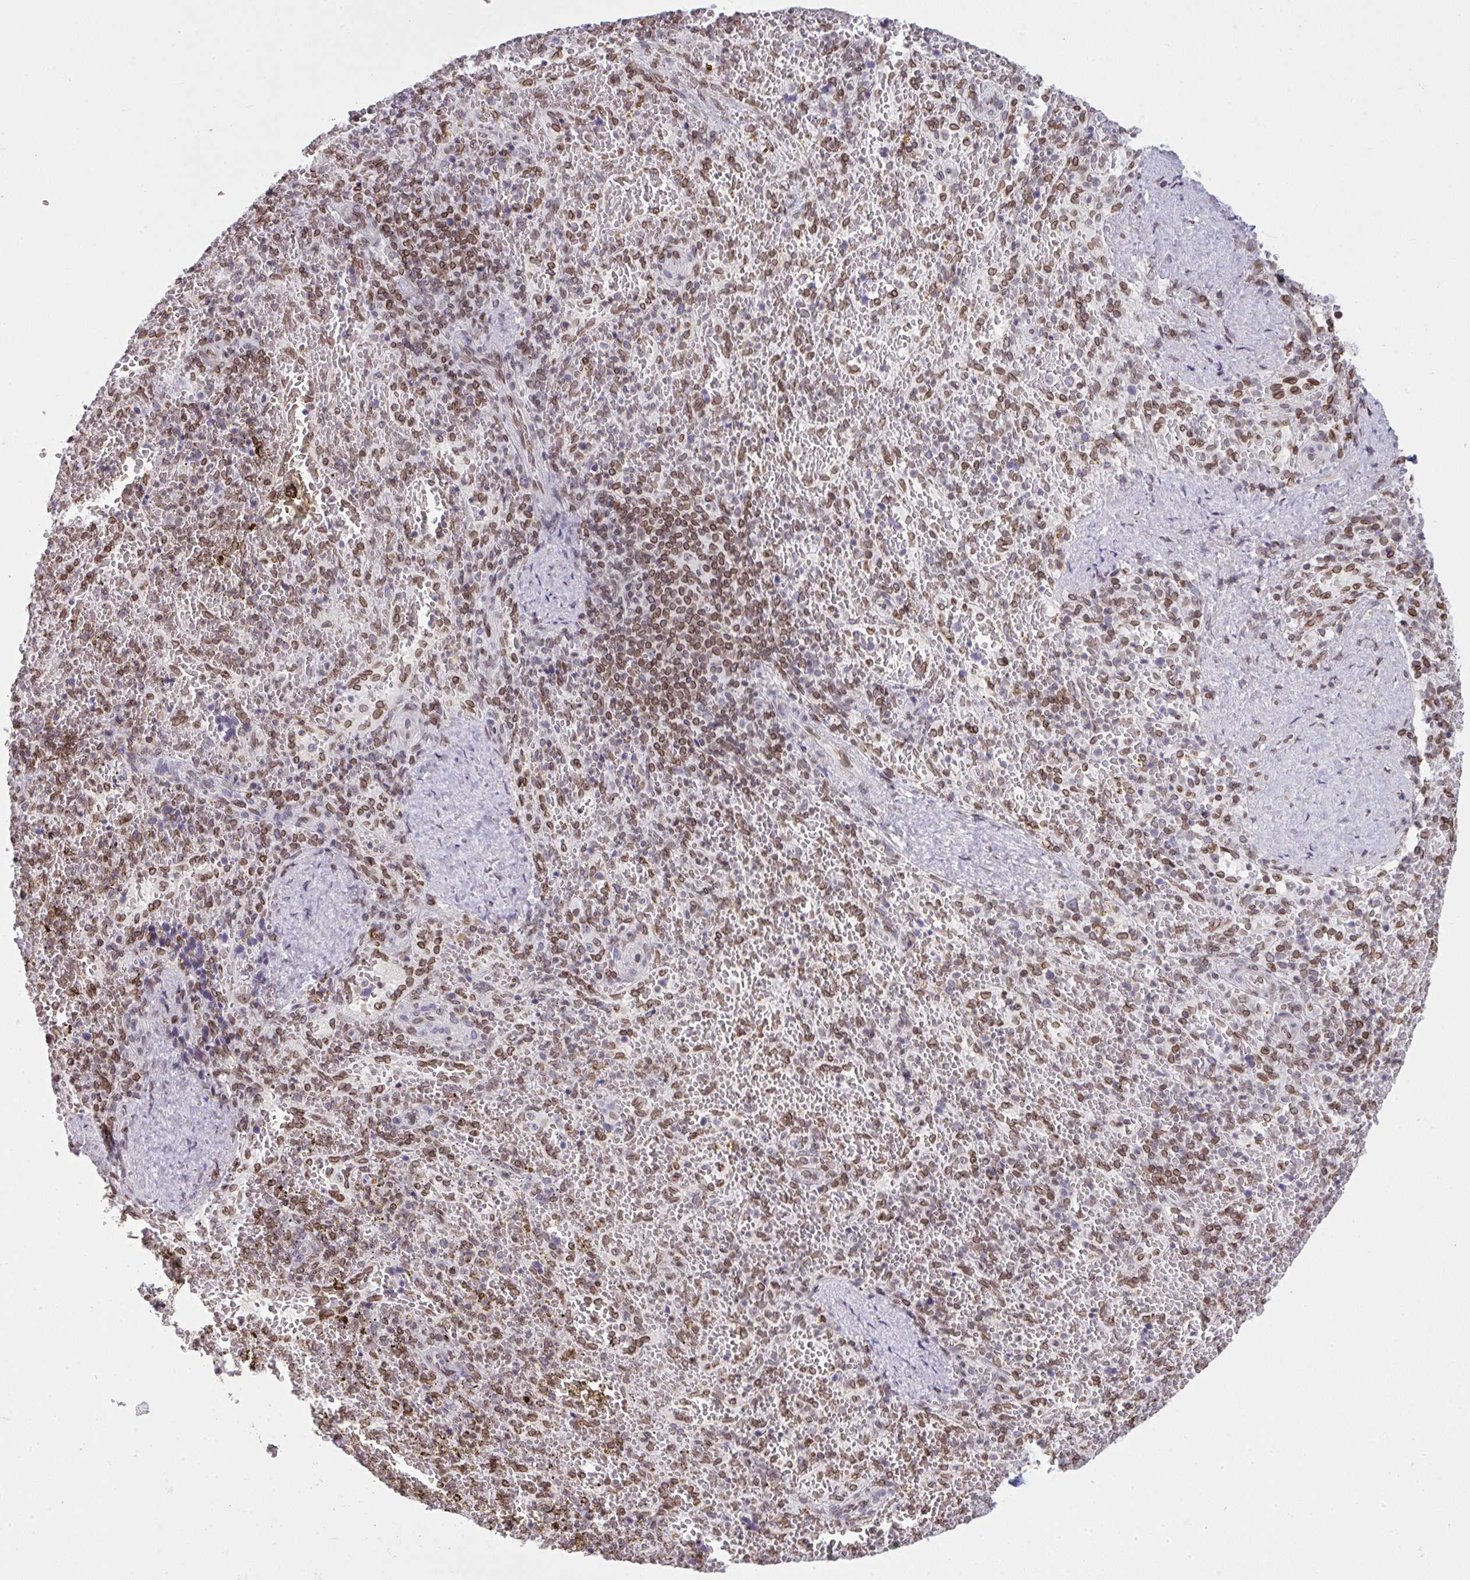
{"staining": {"intensity": "moderate", "quantity": "25%-75%", "location": "cytoplasmic/membranous,nuclear"}, "tissue": "spleen", "cell_type": "Cells in red pulp", "image_type": "normal", "snomed": [{"axis": "morphology", "description": "Normal tissue, NOS"}, {"axis": "topography", "description": "Spleen"}], "caption": "A brown stain shows moderate cytoplasmic/membranous,nuclear staining of a protein in cells in red pulp of normal human spleen.", "gene": "LMNB2", "patient": {"sex": "female", "age": 50}}